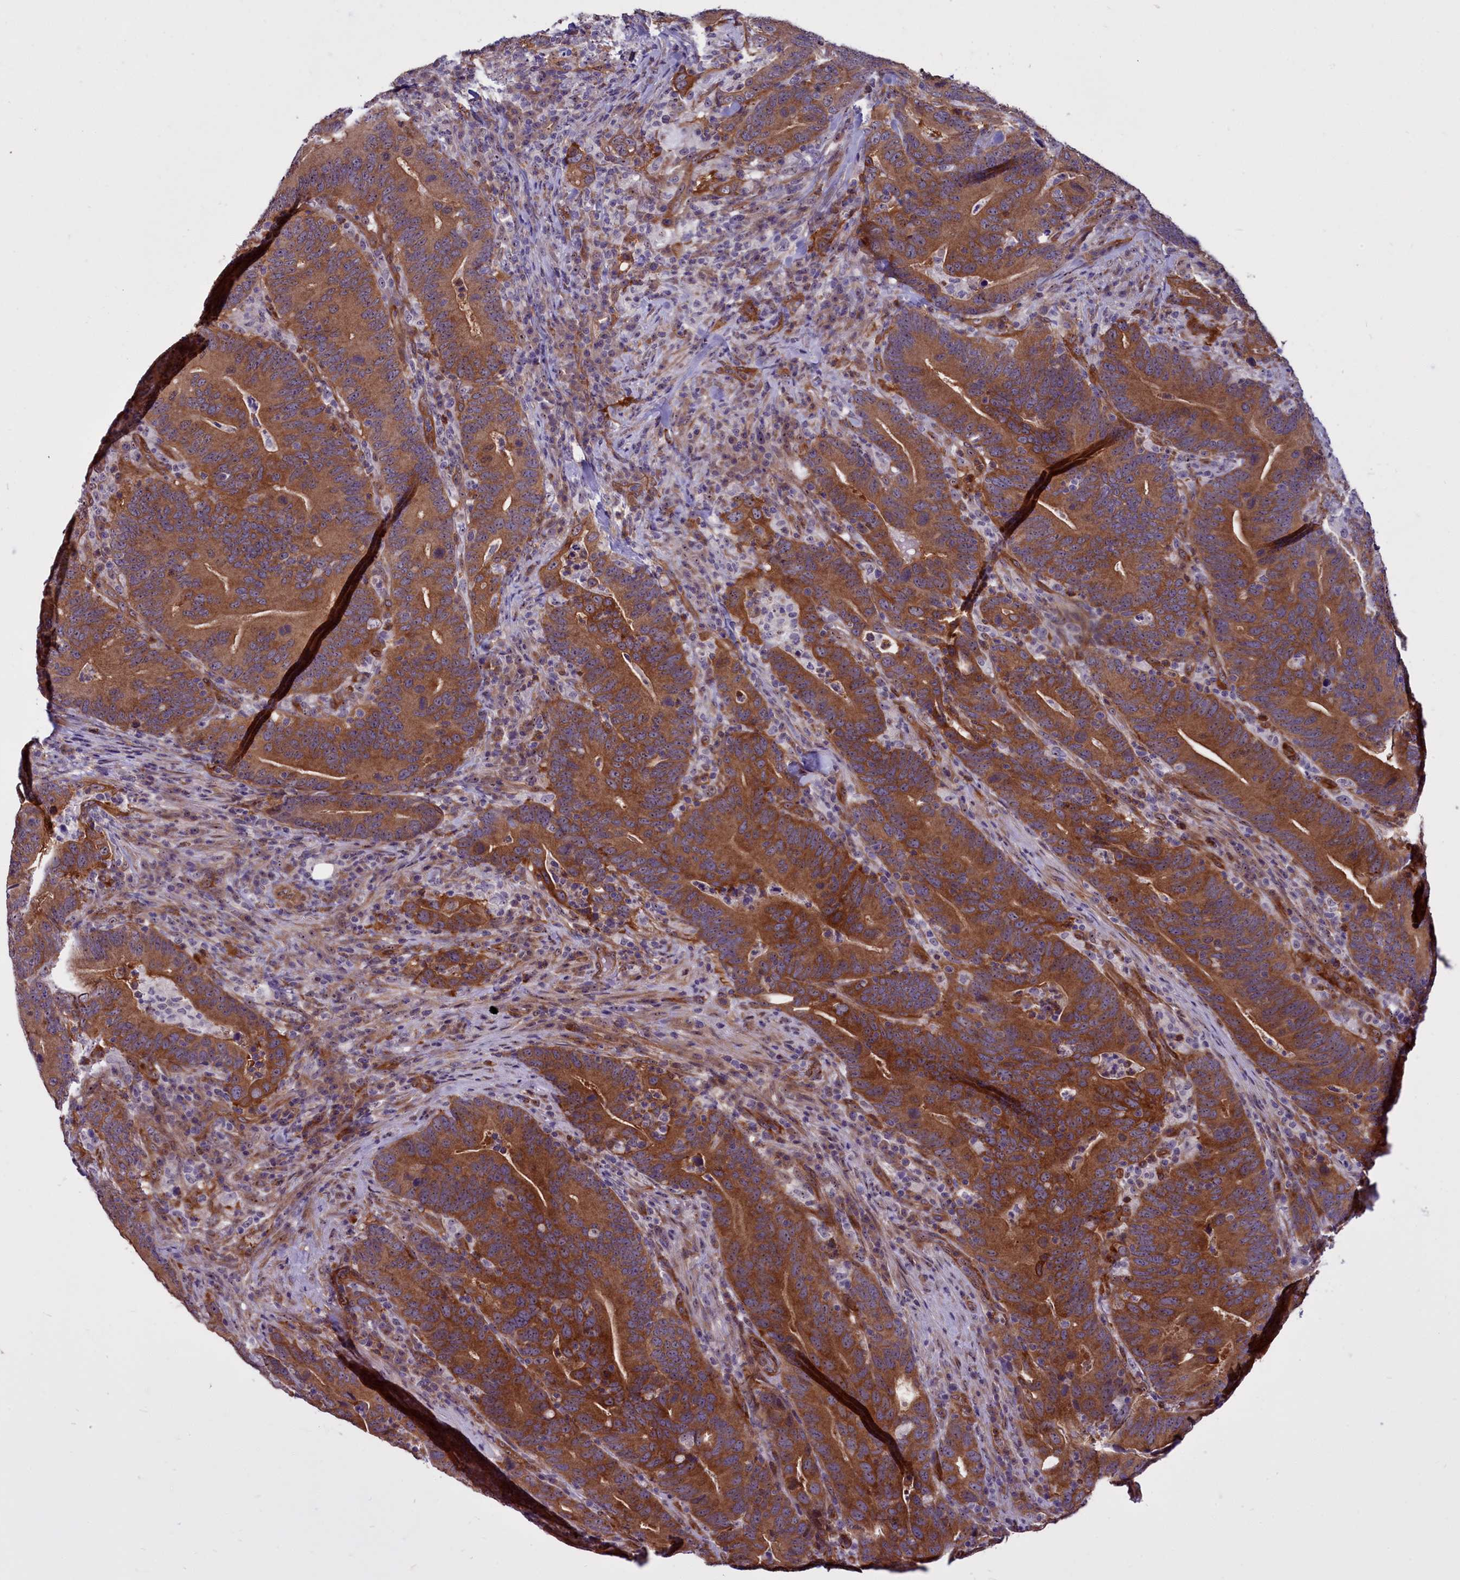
{"staining": {"intensity": "strong", "quantity": ">75%", "location": "cytoplasmic/membranous"}, "tissue": "colorectal cancer", "cell_type": "Tumor cells", "image_type": "cancer", "snomed": [{"axis": "morphology", "description": "Adenocarcinoma, NOS"}, {"axis": "topography", "description": "Colon"}], "caption": "This image reveals immunohistochemistry staining of adenocarcinoma (colorectal), with high strong cytoplasmic/membranous positivity in approximately >75% of tumor cells.", "gene": "BCAR1", "patient": {"sex": "female", "age": 66}}